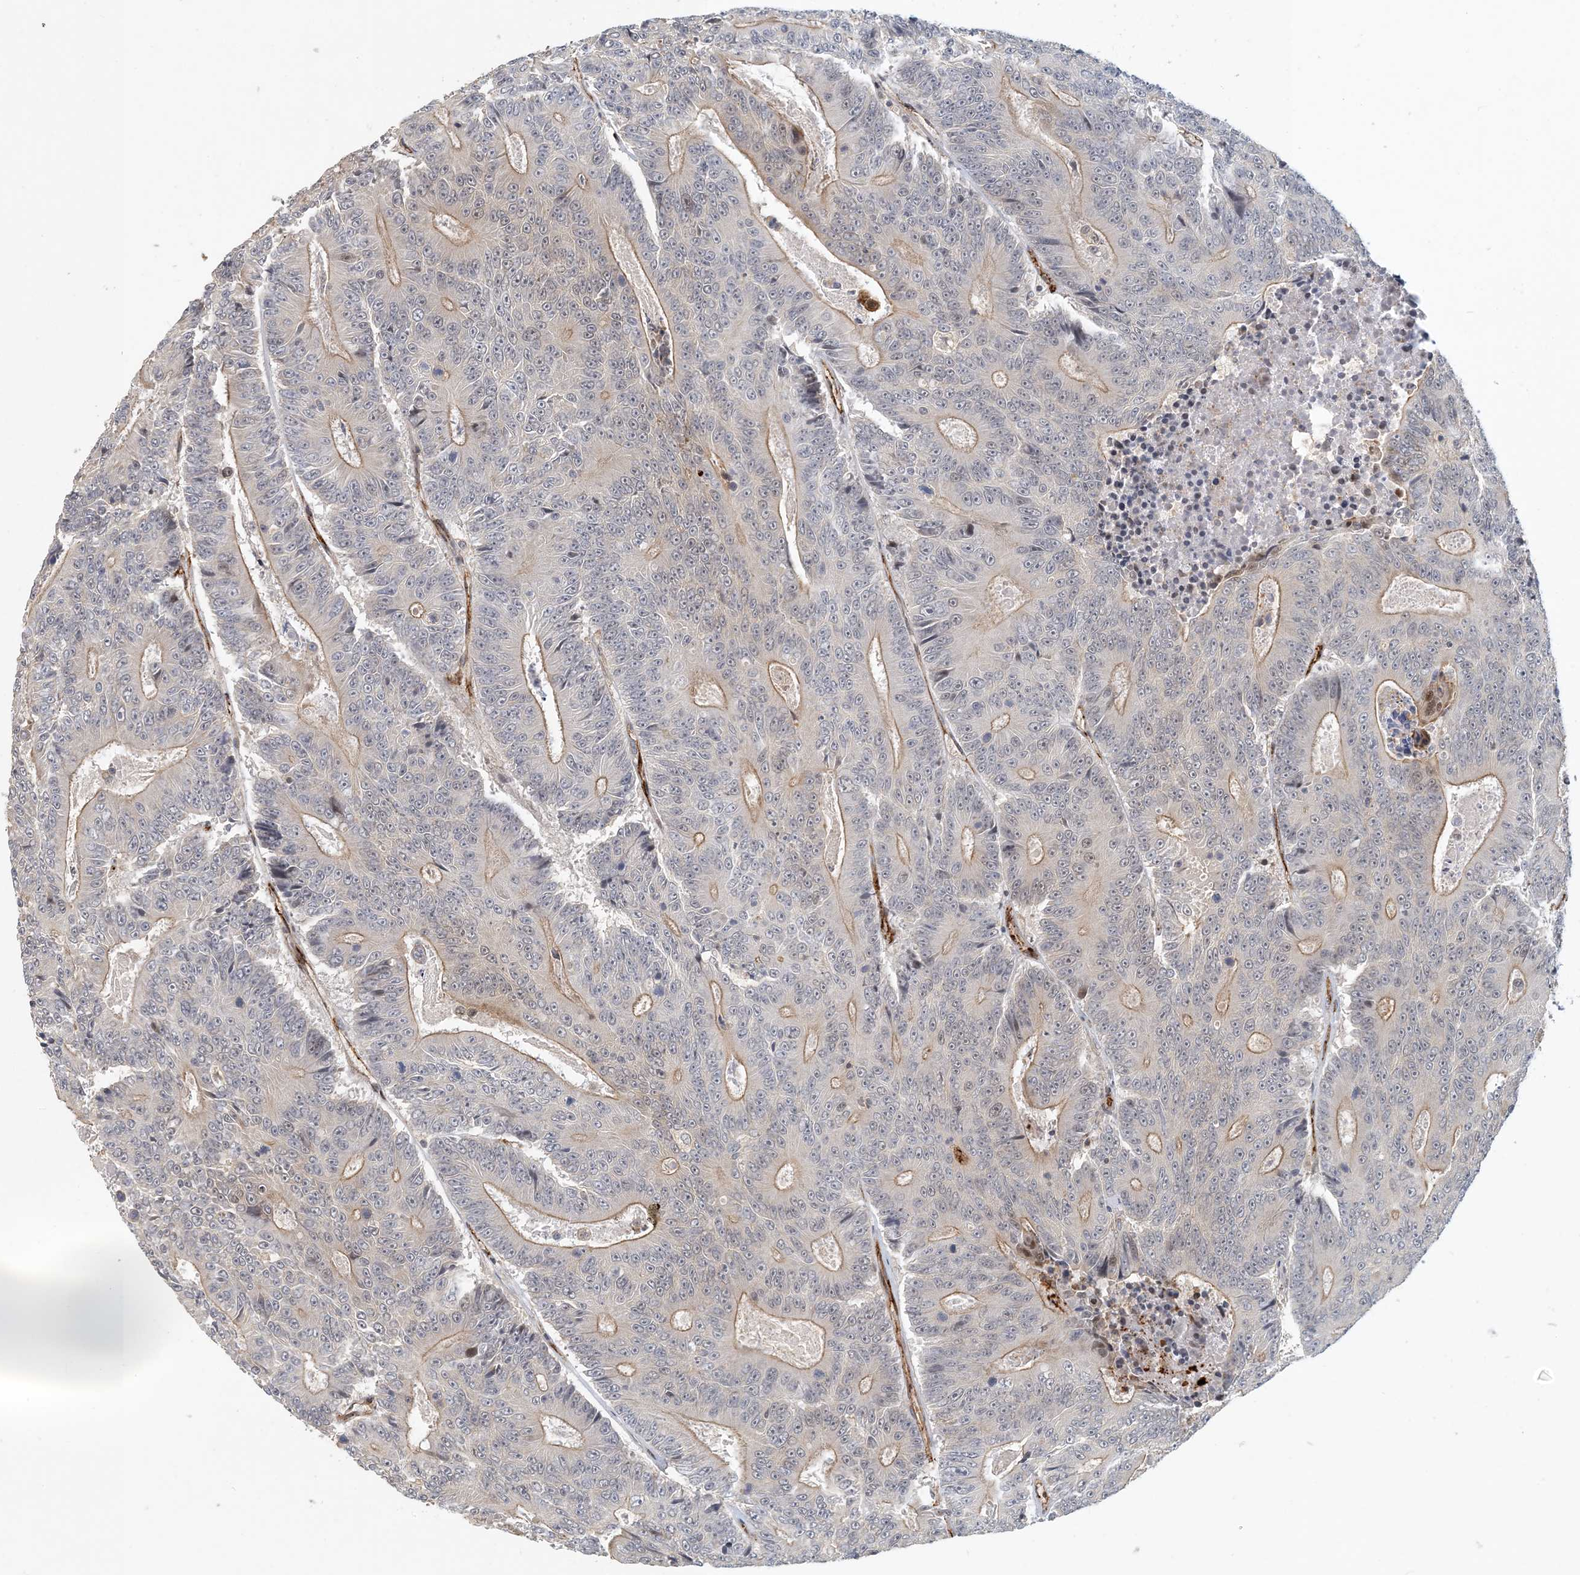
{"staining": {"intensity": "moderate", "quantity": "<25%", "location": "cytoplasmic/membranous"}, "tissue": "colorectal cancer", "cell_type": "Tumor cells", "image_type": "cancer", "snomed": [{"axis": "morphology", "description": "Adenocarcinoma, NOS"}, {"axis": "topography", "description": "Colon"}], "caption": "Protein analysis of colorectal cancer tissue exhibits moderate cytoplasmic/membranous positivity in about <25% of tumor cells.", "gene": "MAPKBP1", "patient": {"sex": "male", "age": 83}}